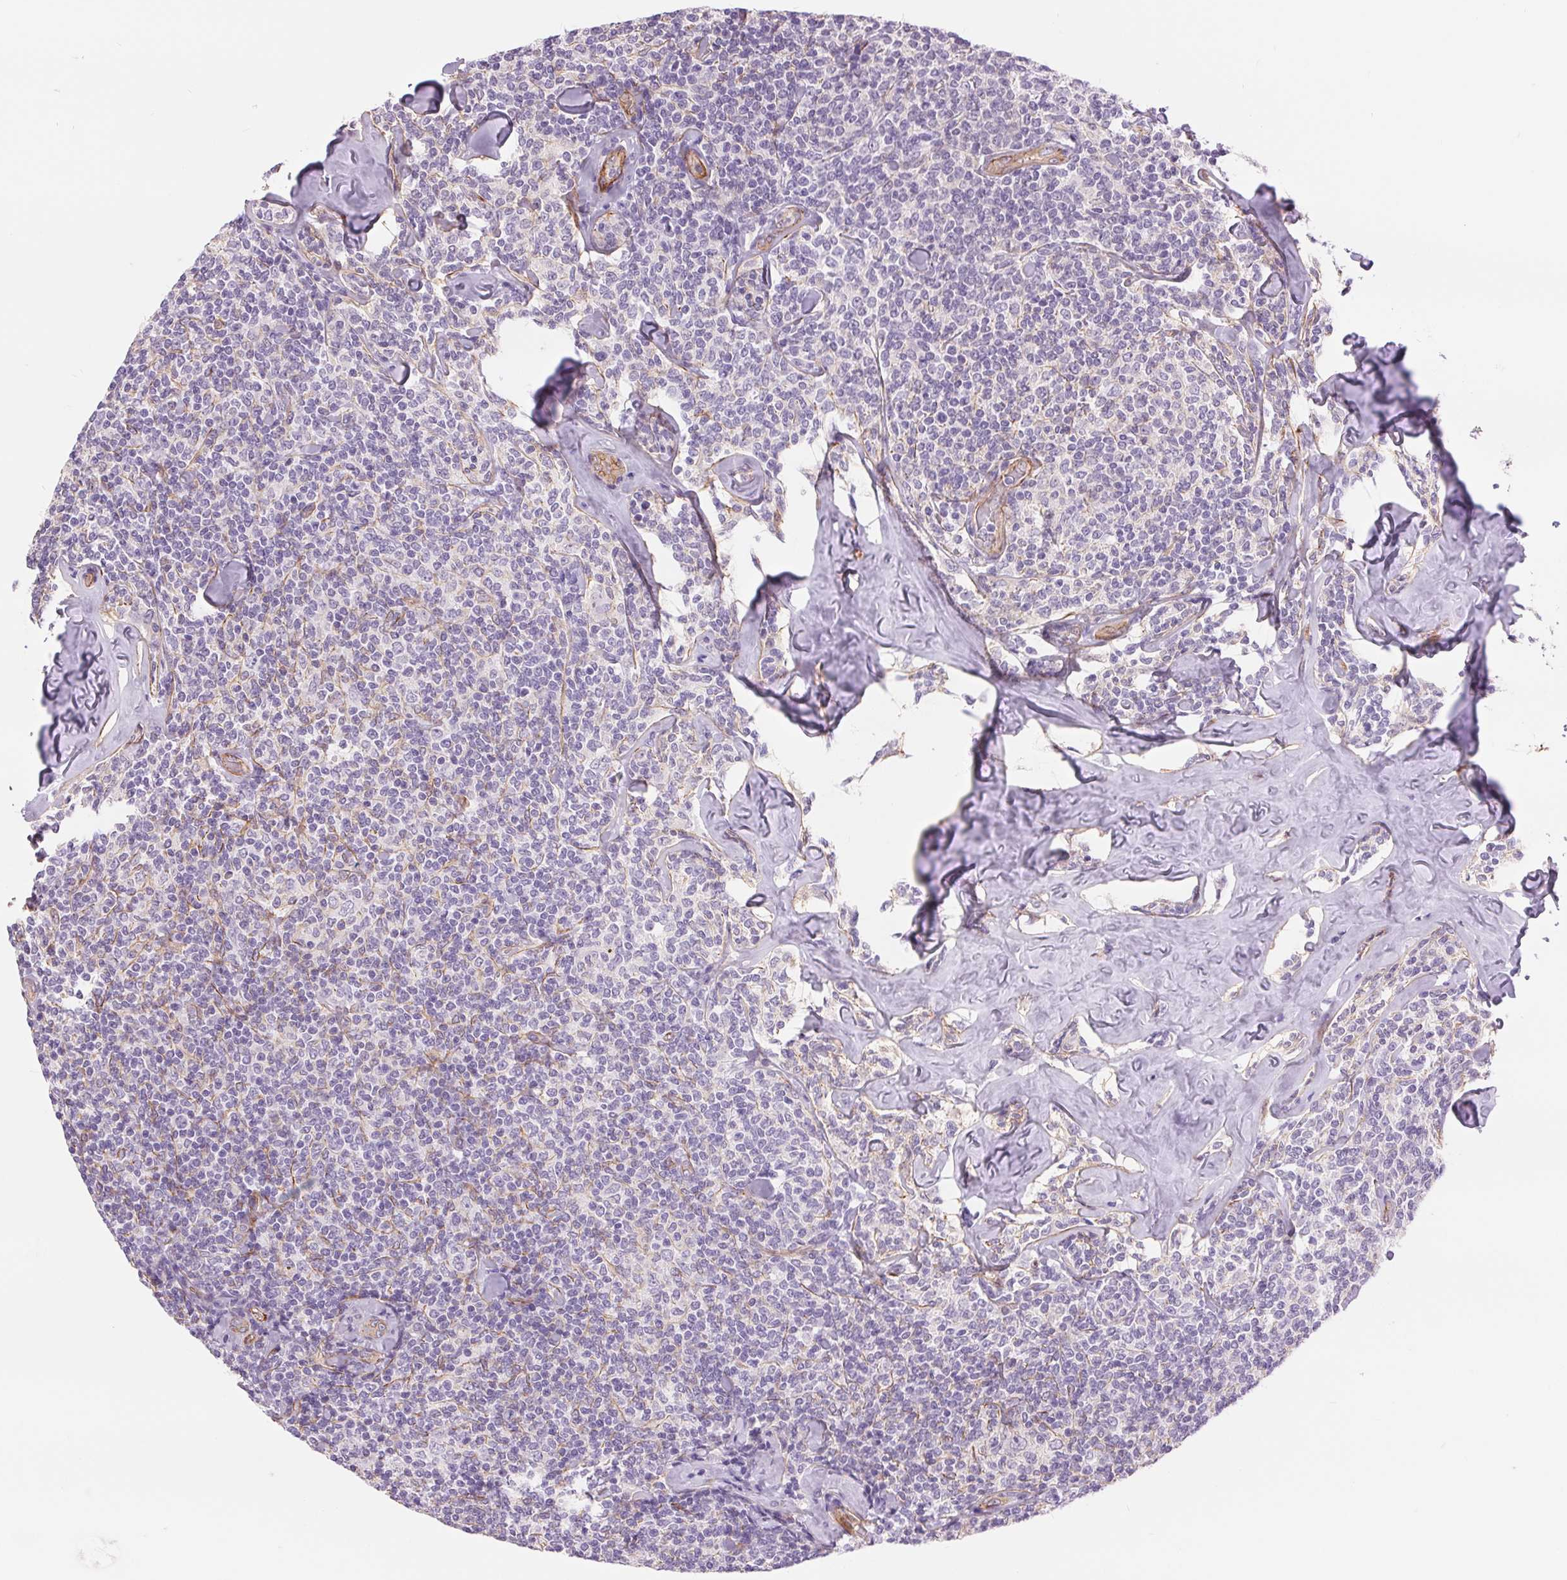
{"staining": {"intensity": "negative", "quantity": "none", "location": "none"}, "tissue": "lymphoma", "cell_type": "Tumor cells", "image_type": "cancer", "snomed": [{"axis": "morphology", "description": "Malignant lymphoma, non-Hodgkin's type, Low grade"}, {"axis": "topography", "description": "Lymph node"}], "caption": "Lymphoma was stained to show a protein in brown. There is no significant positivity in tumor cells.", "gene": "DIXDC1", "patient": {"sex": "female", "age": 56}}